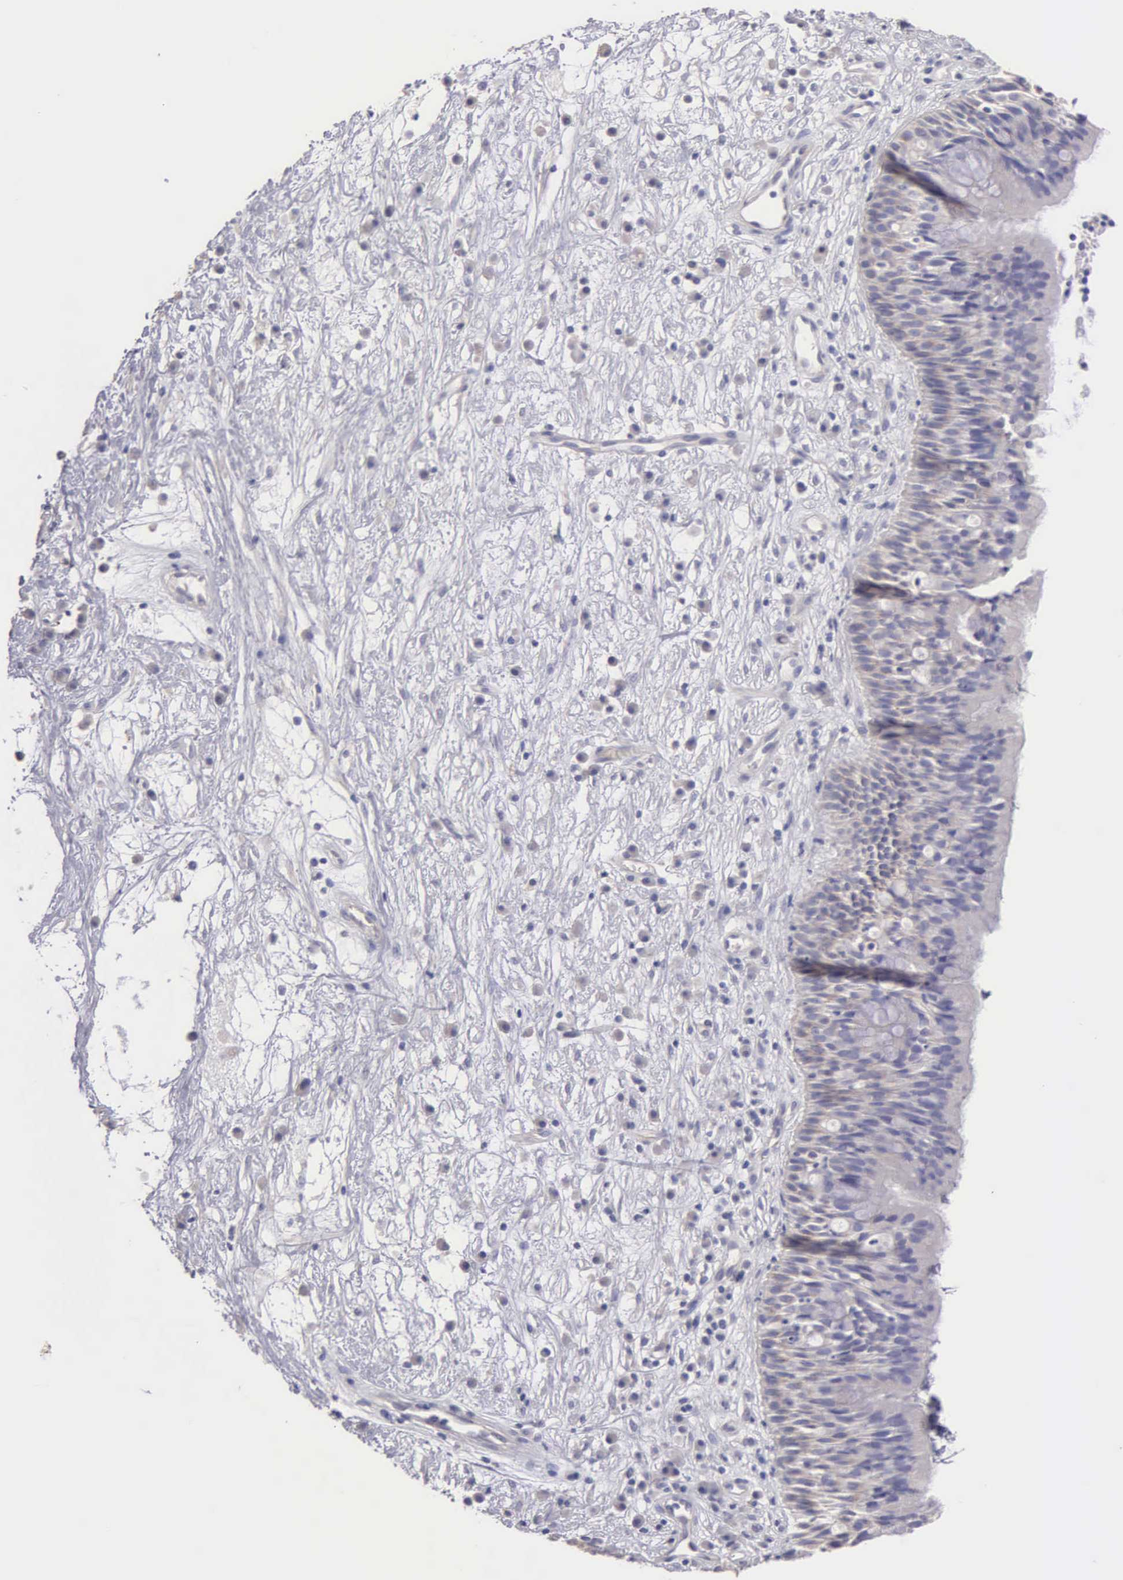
{"staining": {"intensity": "negative", "quantity": "none", "location": "none"}, "tissue": "nasopharynx", "cell_type": "Respiratory epithelial cells", "image_type": "normal", "snomed": [{"axis": "morphology", "description": "Normal tissue, NOS"}, {"axis": "topography", "description": "Nasopharynx"}], "caption": "DAB (3,3'-diaminobenzidine) immunohistochemical staining of benign human nasopharynx demonstrates no significant expression in respiratory epithelial cells. (DAB (3,3'-diaminobenzidine) immunohistochemistry (IHC) with hematoxylin counter stain).", "gene": "APP", "patient": {"sex": "male", "age": 13}}